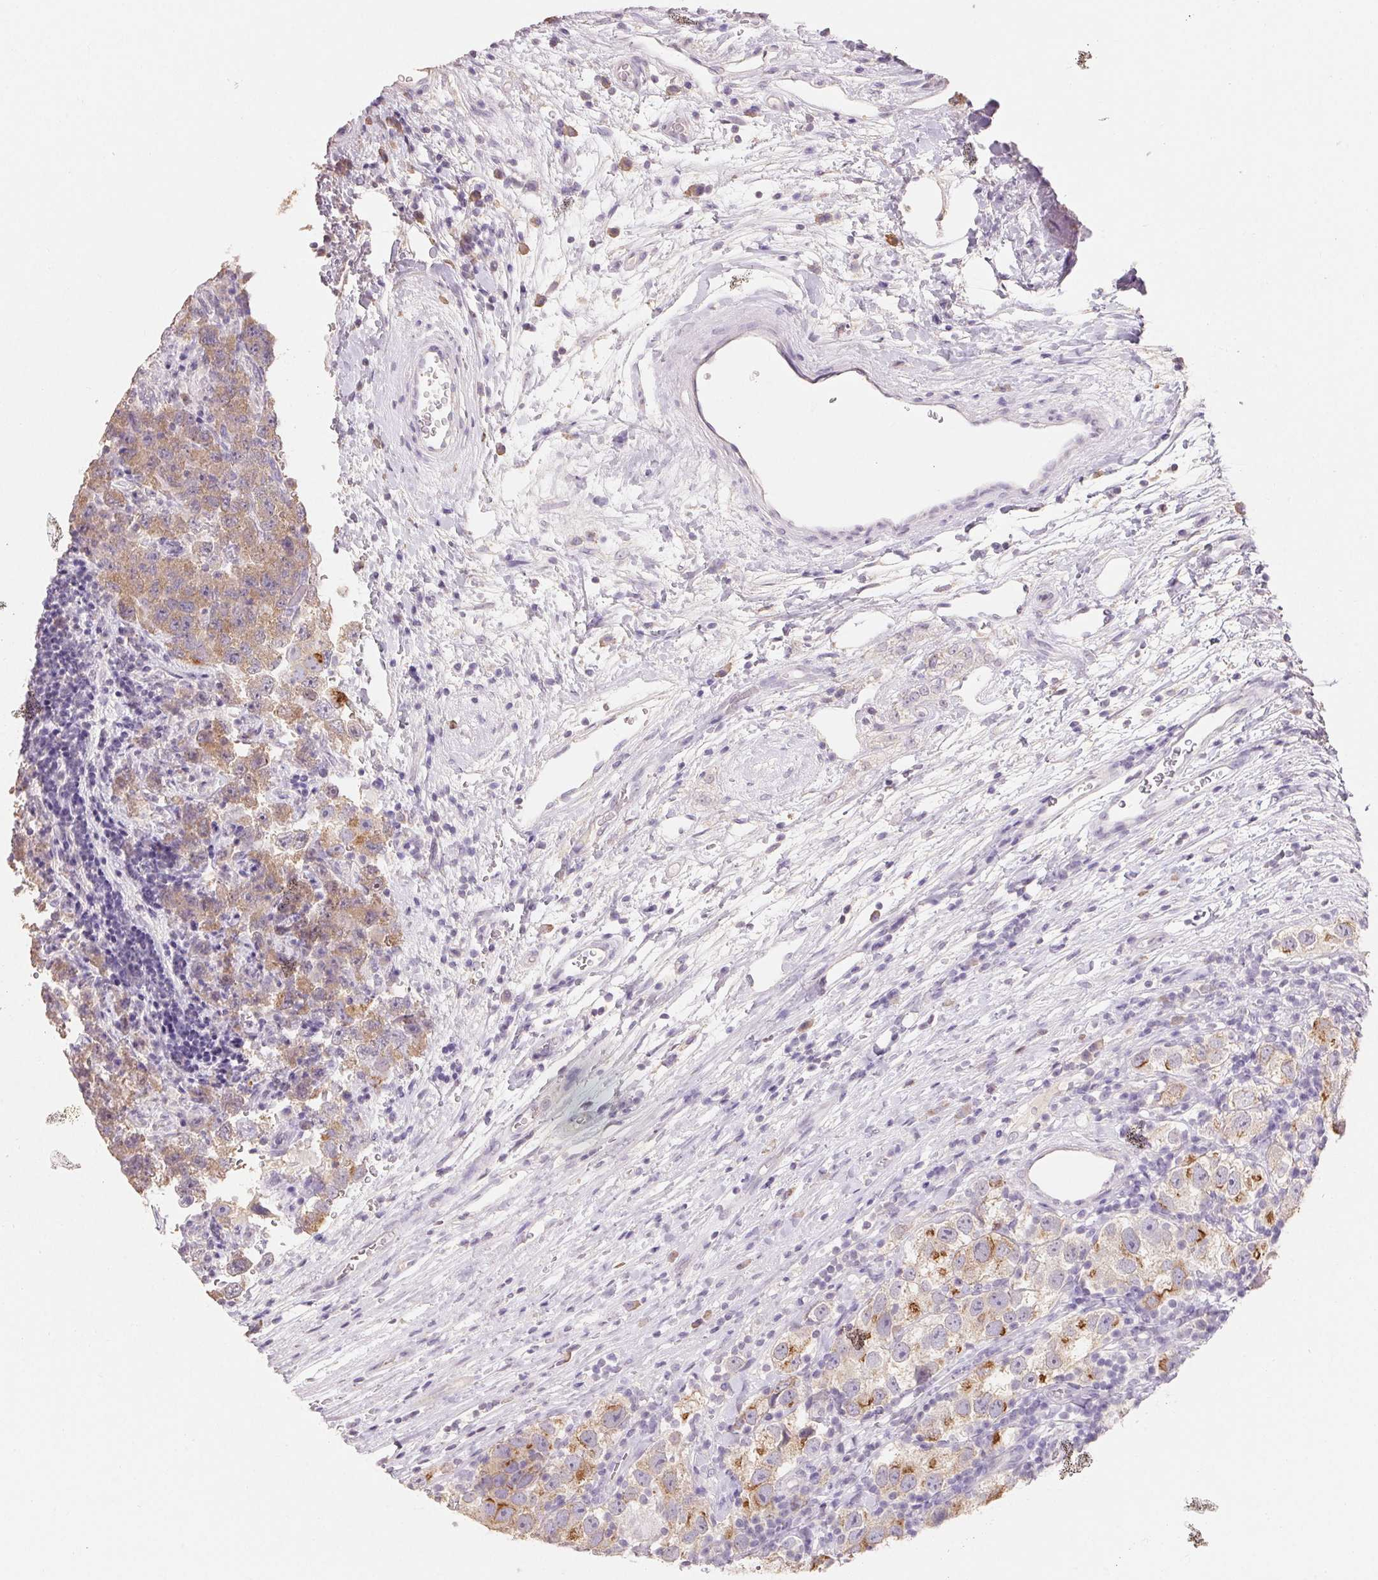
{"staining": {"intensity": "strong", "quantity": "25%-75%", "location": "cytoplasmic/membranous"}, "tissue": "testis cancer", "cell_type": "Tumor cells", "image_type": "cancer", "snomed": [{"axis": "morphology", "description": "Seminoma, NOS"}, {"axis": "topography", "description": "Testis"}], "caption": "The immunohistochemical stain labels strong cytoplasmic/membranous expression in tumor cells of seminoma (testis) tissue. (Brightfield microscopy of DAB IHC at high magnification).", "gene": "MAP7D2", "patient": {"sex": "male", "age": 26}}